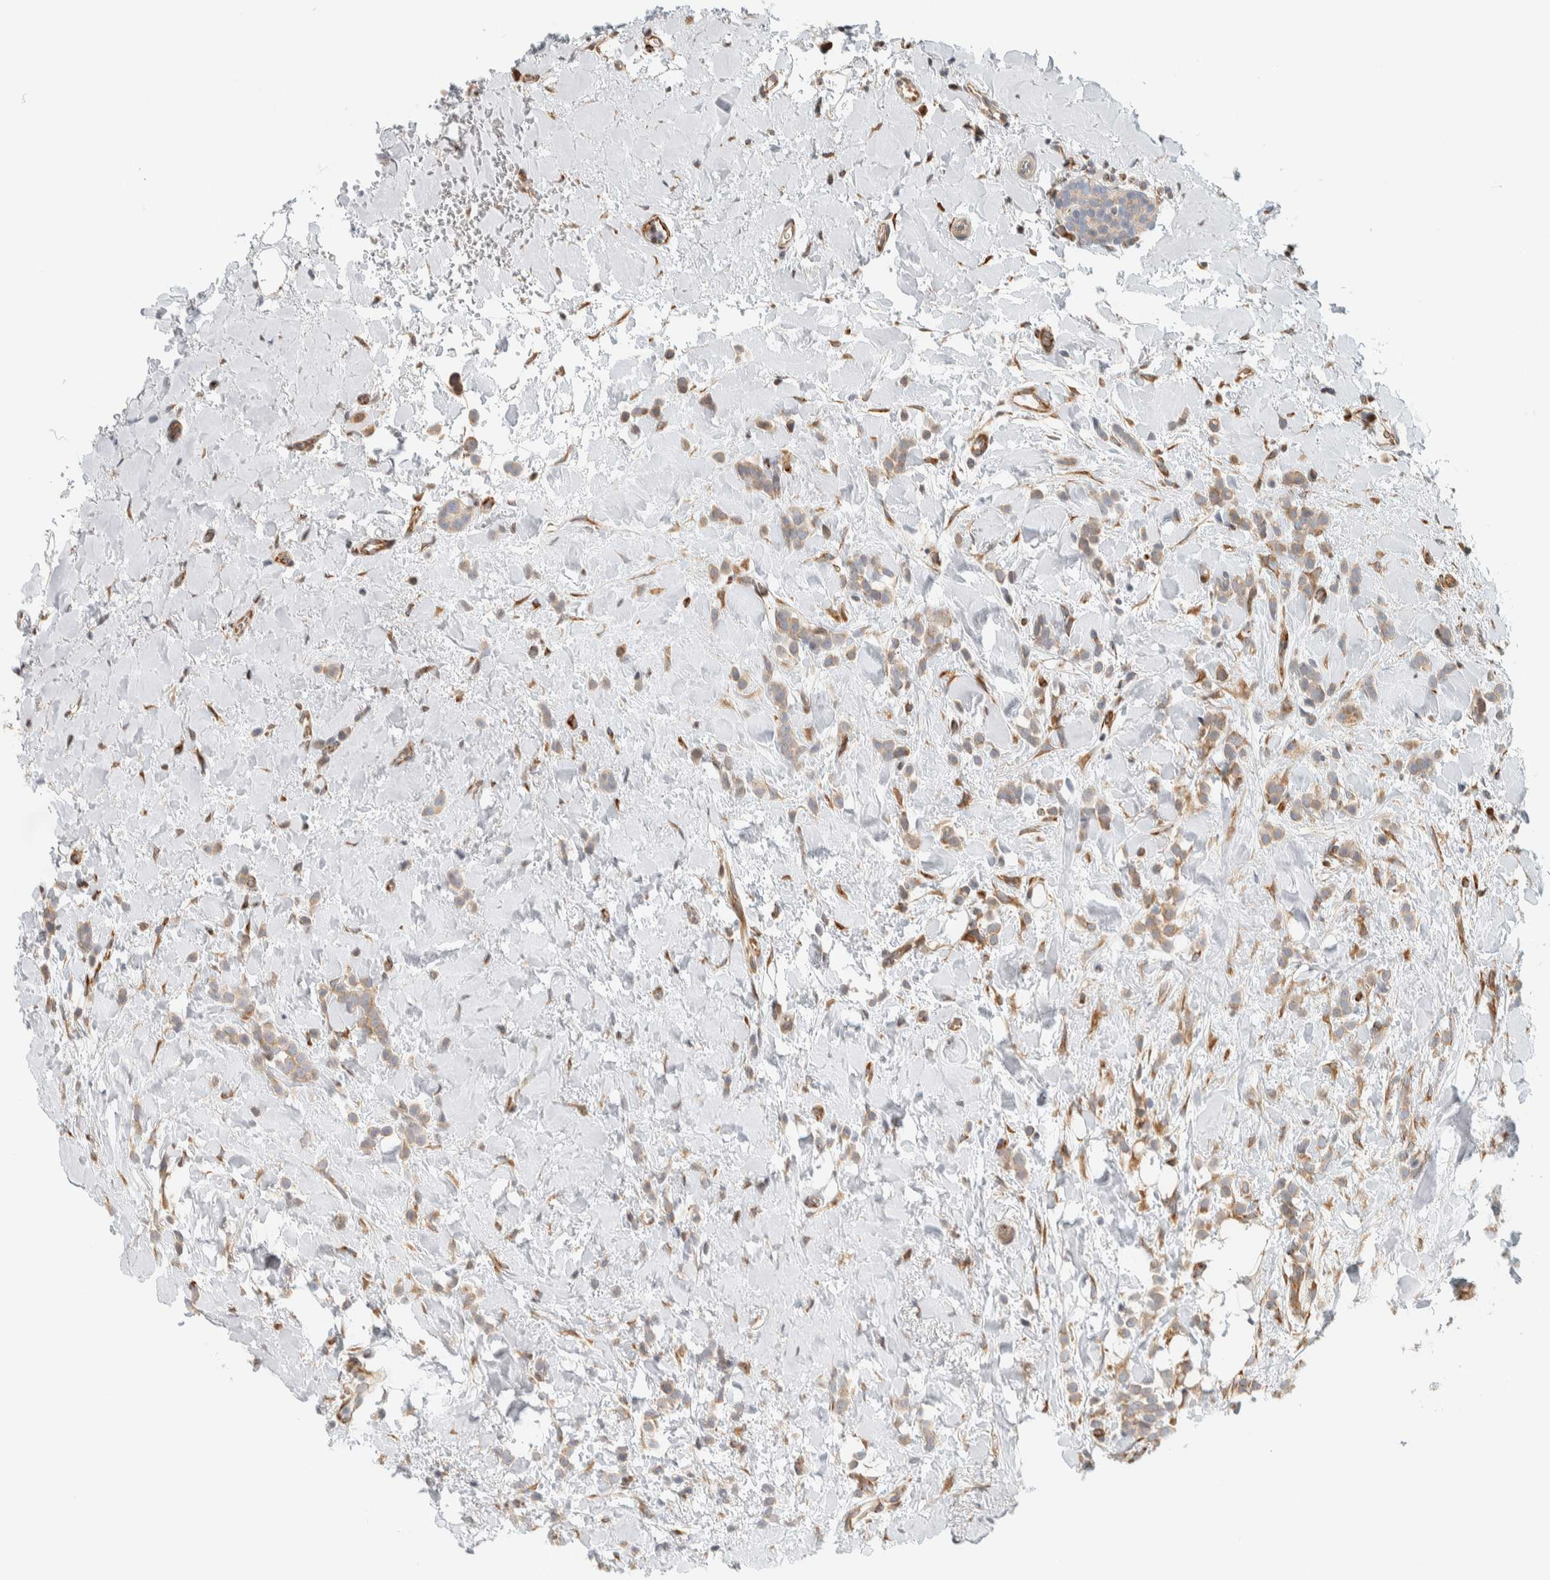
{"staining": {"intensity": "weak", "quantity": ">75%", "location": "cytoplasmic/membranous"}, "tissue": "breast cancer", "cell_type": "Tumor cells", "image_type": "cancer", "snomed": [{"axis": "morphology", "description": "Normal tissue, NOS"}, {"axis": "morphology", "description": "Lobular carcinoma"}, {"axis": "topography", "description": "Breast"}], "caption": "Human breast cancer (lobular carcinoma) stained for a protein (brown) demonstrates weak cytoplasmic/membranous positive positivity in about >75% of tumor cells.", "gene": "LLGL2", "patient": {"sex": "female", "age": 50}}